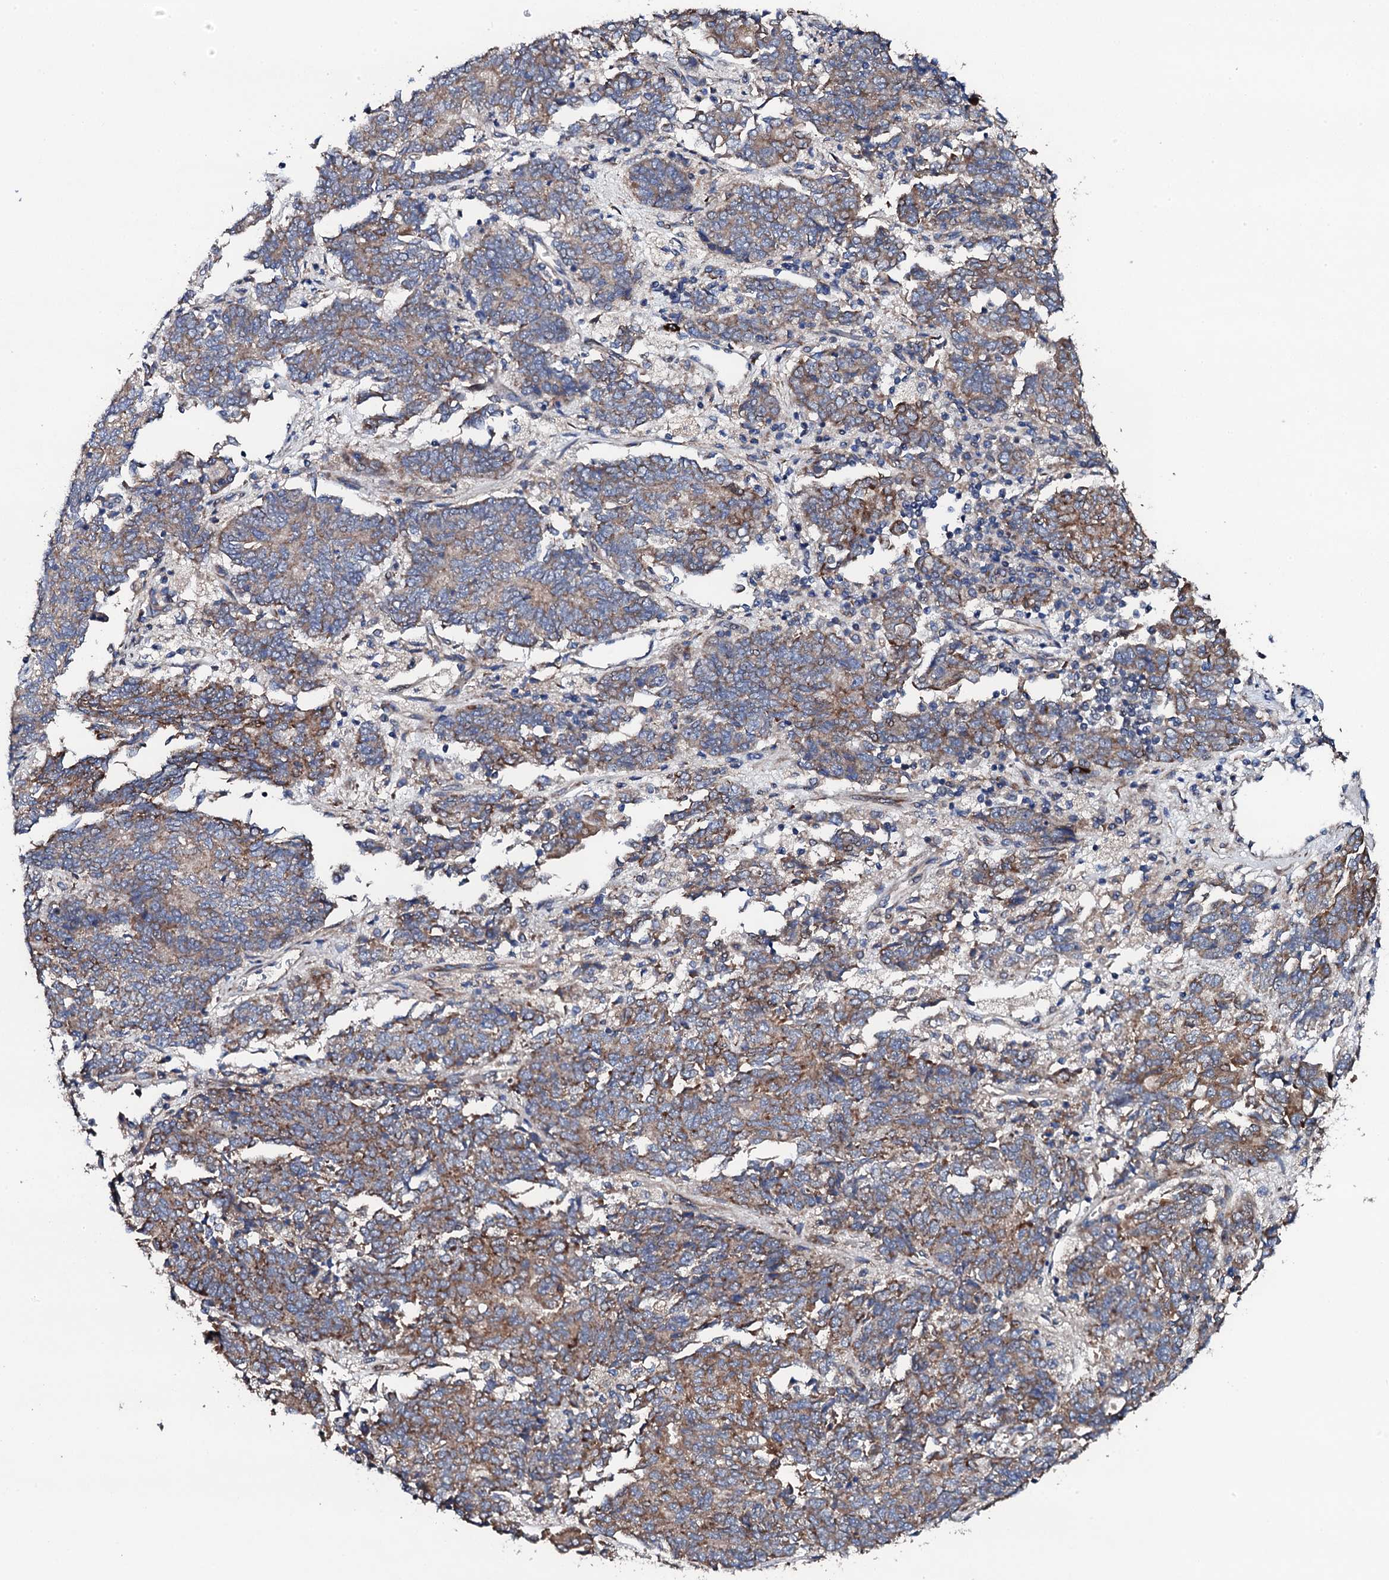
{"staining": {"intensity": "moderate", "quantity": "25%-75%", "location": "cytoplasmic/membranous"}, "tissue": "endometrial cancer", "cell_type": "Tumor cells", "image_type": "cancer", "snomed": [{"axis": "morphology", "description": "Adenocarcinoma, NOS"}, {"axis": "topography", "description": "Endometrium"}], "caption": "Protein staining exhibits moderate cytoplasmic/membranous positivity in approximately 25%-75% of tumor cells in endometrial cancer (adenocarcinoma). The staining was performed using DAB (3,3'-diaminobenzidine) to visualize the protein expression in brown, while the nuclei were stained in blue with hematoxylin (Magnification: 20x).", "gene": "LIPT2", "patient": {"sex": "female", "age": 80}}